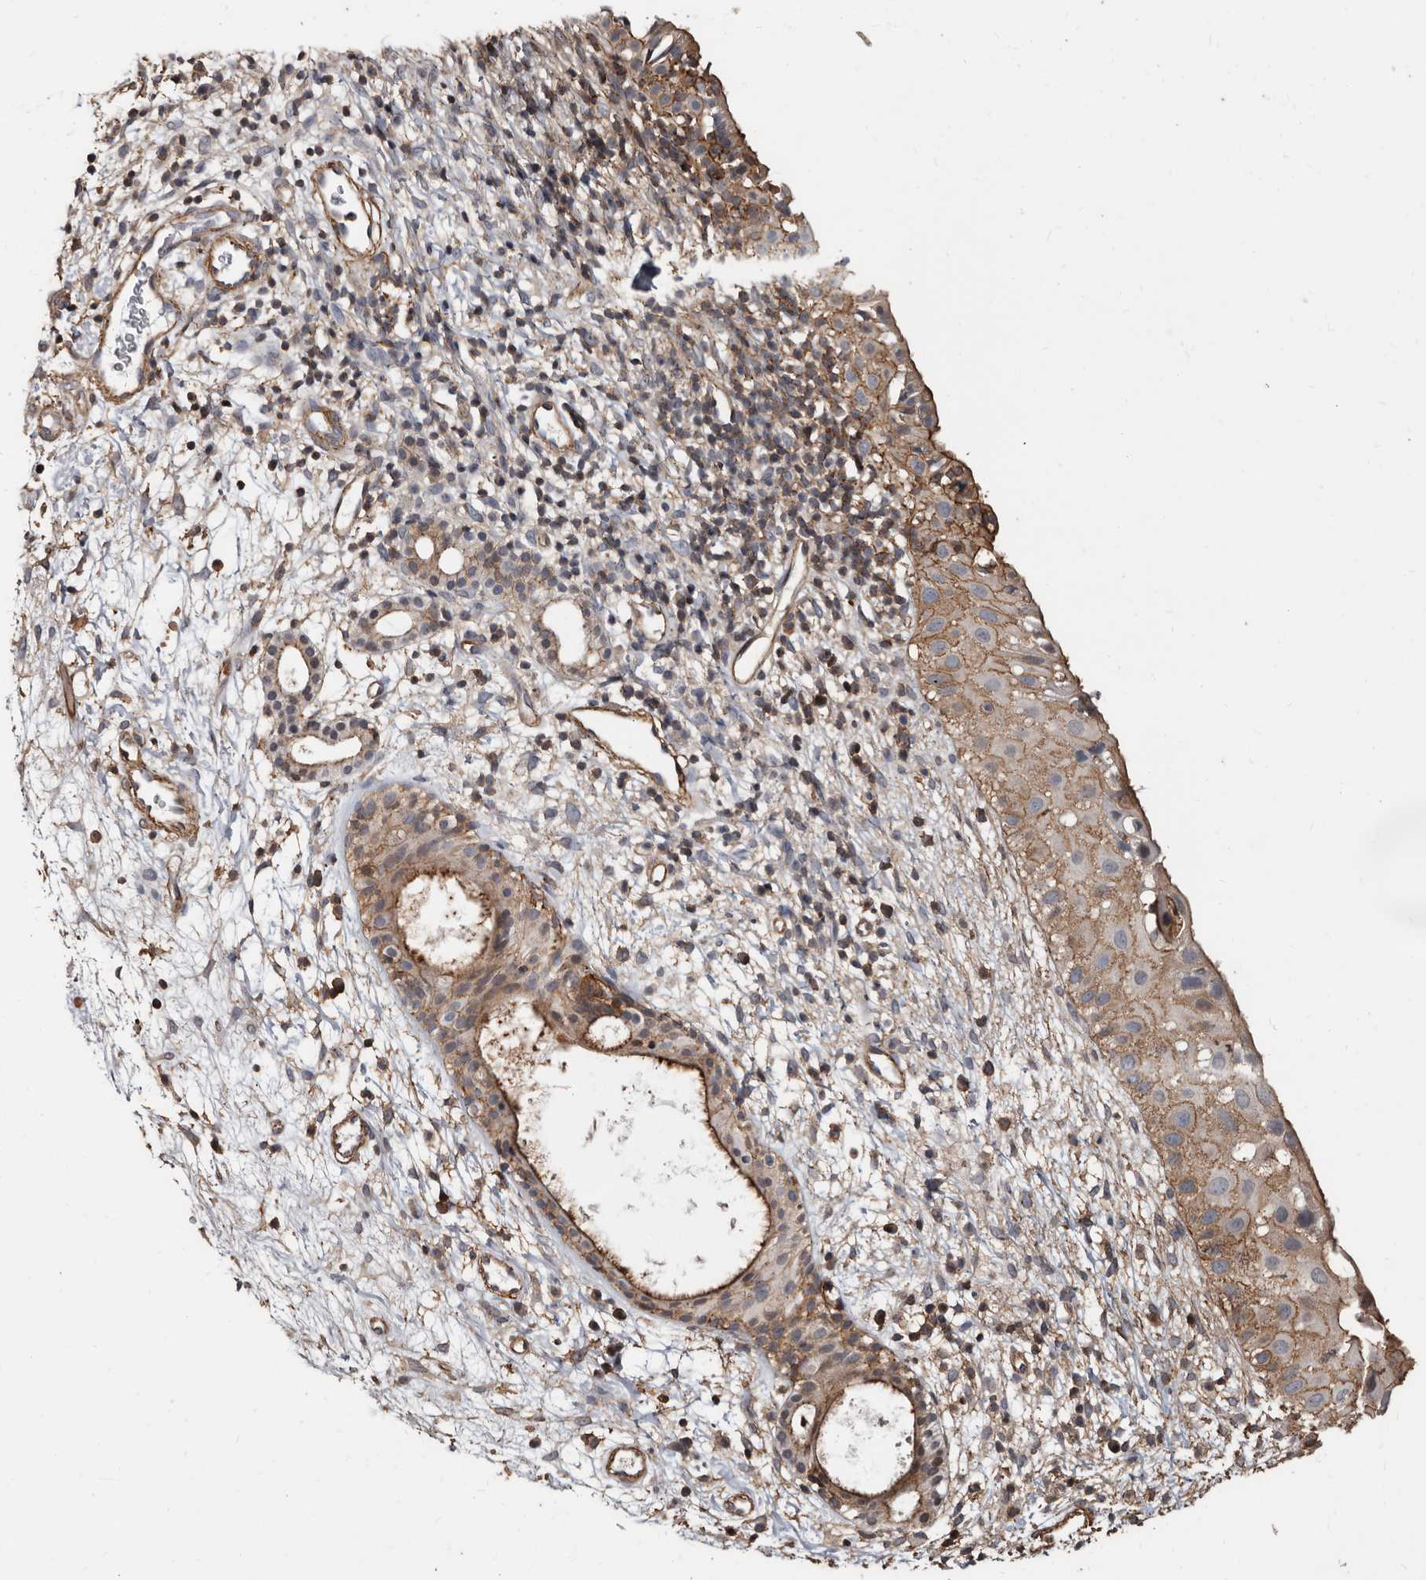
{"staining": {"intensity": "moderate", "quantity": ">75%", "location": "cytoplasmic/membranous"}, "tissue": "nasopharynx", "cell_type": "Respiratory epithelial cells", "image_type": "normal", "snomed": [{"axis": "morphology", "description": "Normal tissue, NOS"}, {"axis": "topography", "description": "Nasopharynx"}], "caption": "The immunohistochemical stain labels moderate cytoplasmic/membranous expression in respiratory epithelial cells of unremarkable nasopharynx. Ihc stains the protein of interest in brown and the nuclei are stained blue.", "gene": "GSK3A", "patient": {"sex": "male", "age": 22}}